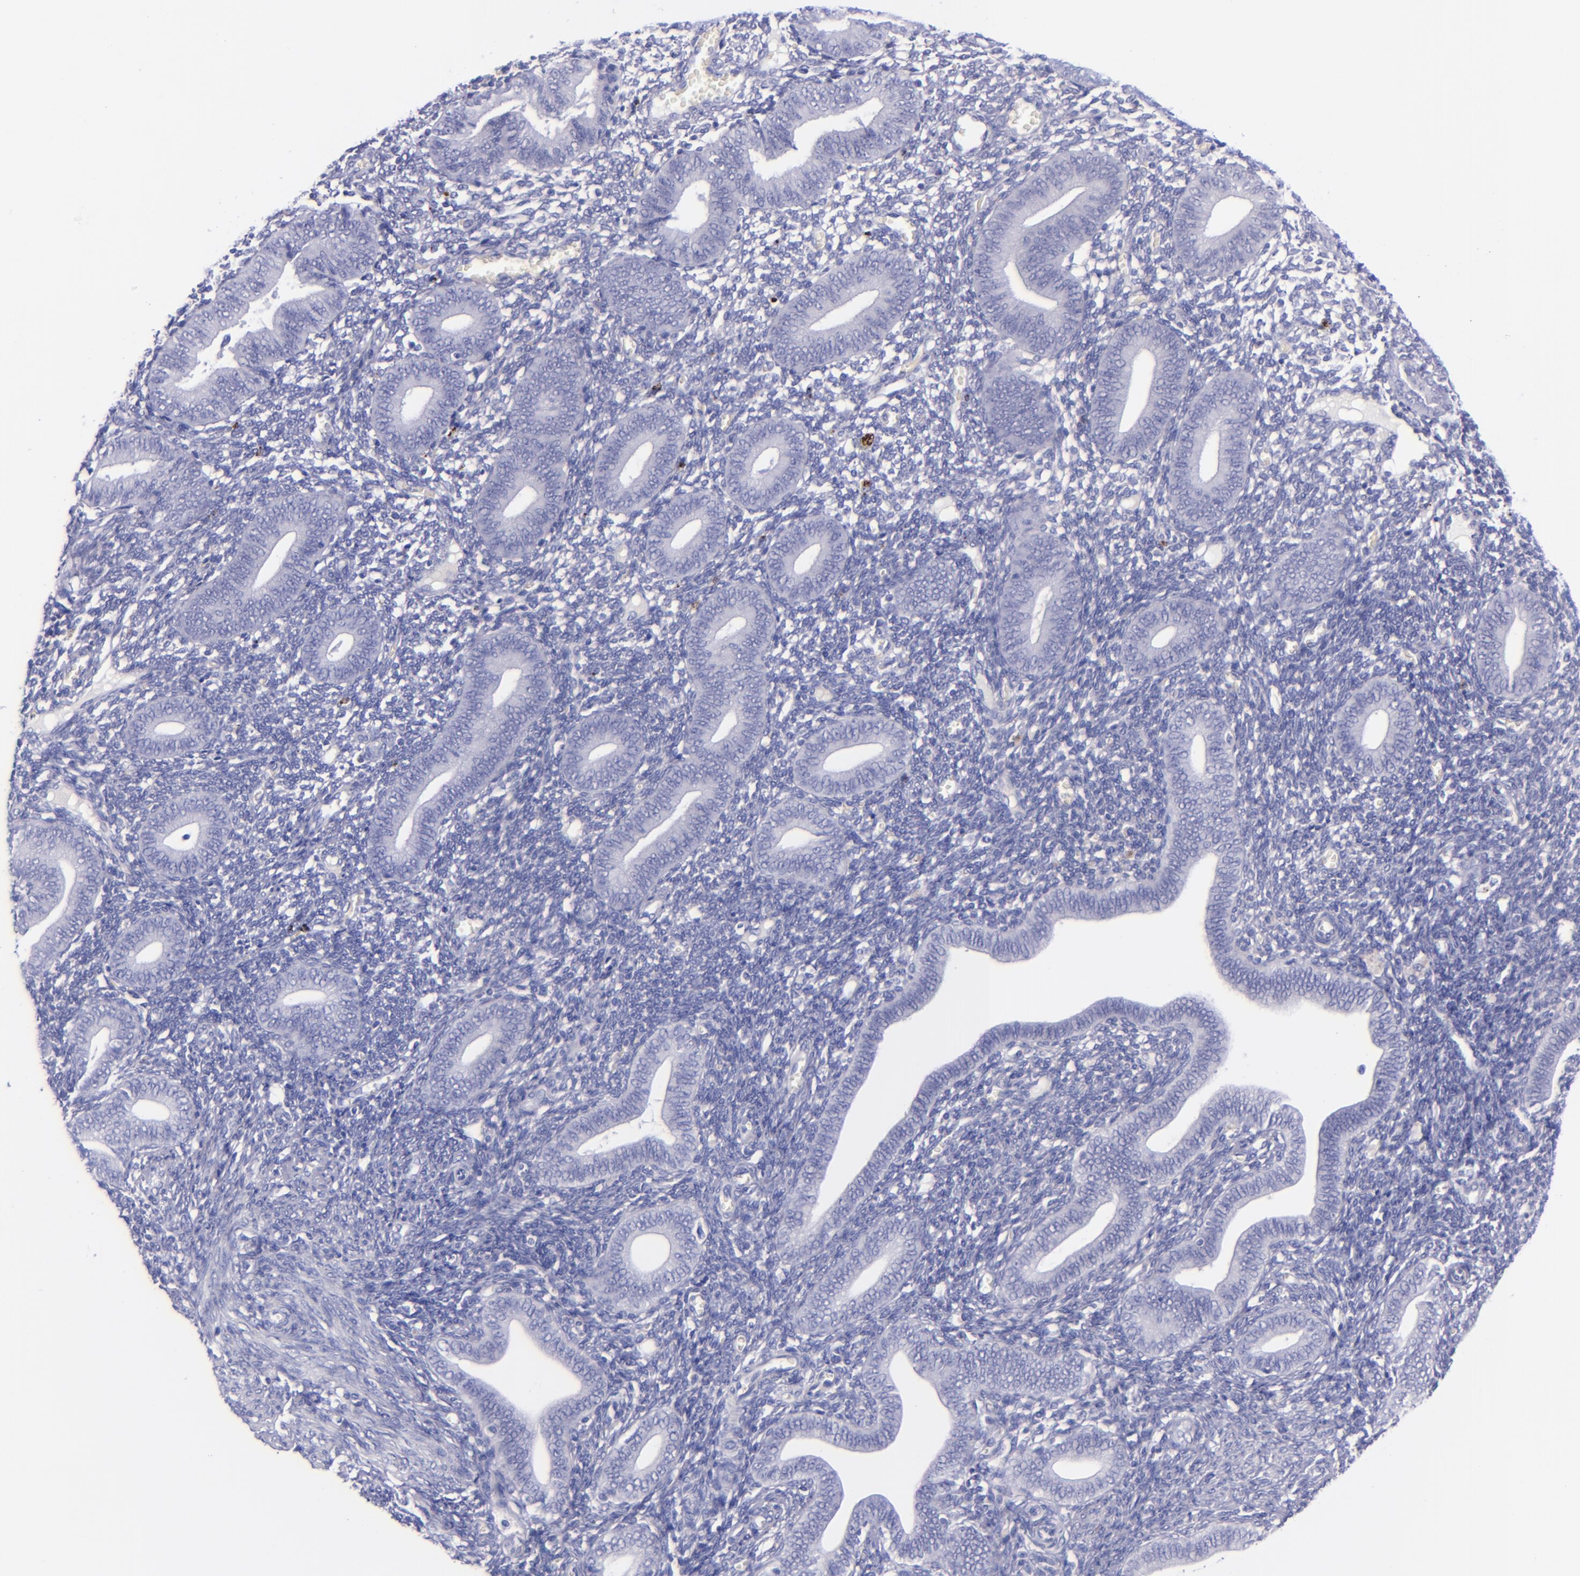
{"staining": {"intensity": "negative", "quantity": "none", "location": "none"}, "tissue": "endometrium", "cell_type": "Cells in endometrial stroma", "image_type": "normal", "snomed": [{"axis": "morphology", "description": "Normal tissue, NOS"}, {"axis": "topography", "description": "Uterus"}, {"axis": "topography", "description": "Endometrium"}], "caption": "Cells in endometrial stroma show no significant staining in benign endometrium. (Immunohistochemistry (ihc), brightfield microscopy, high magnification).", "gene": "LAG3", "patient": {"sex": "female", "age": 33}}